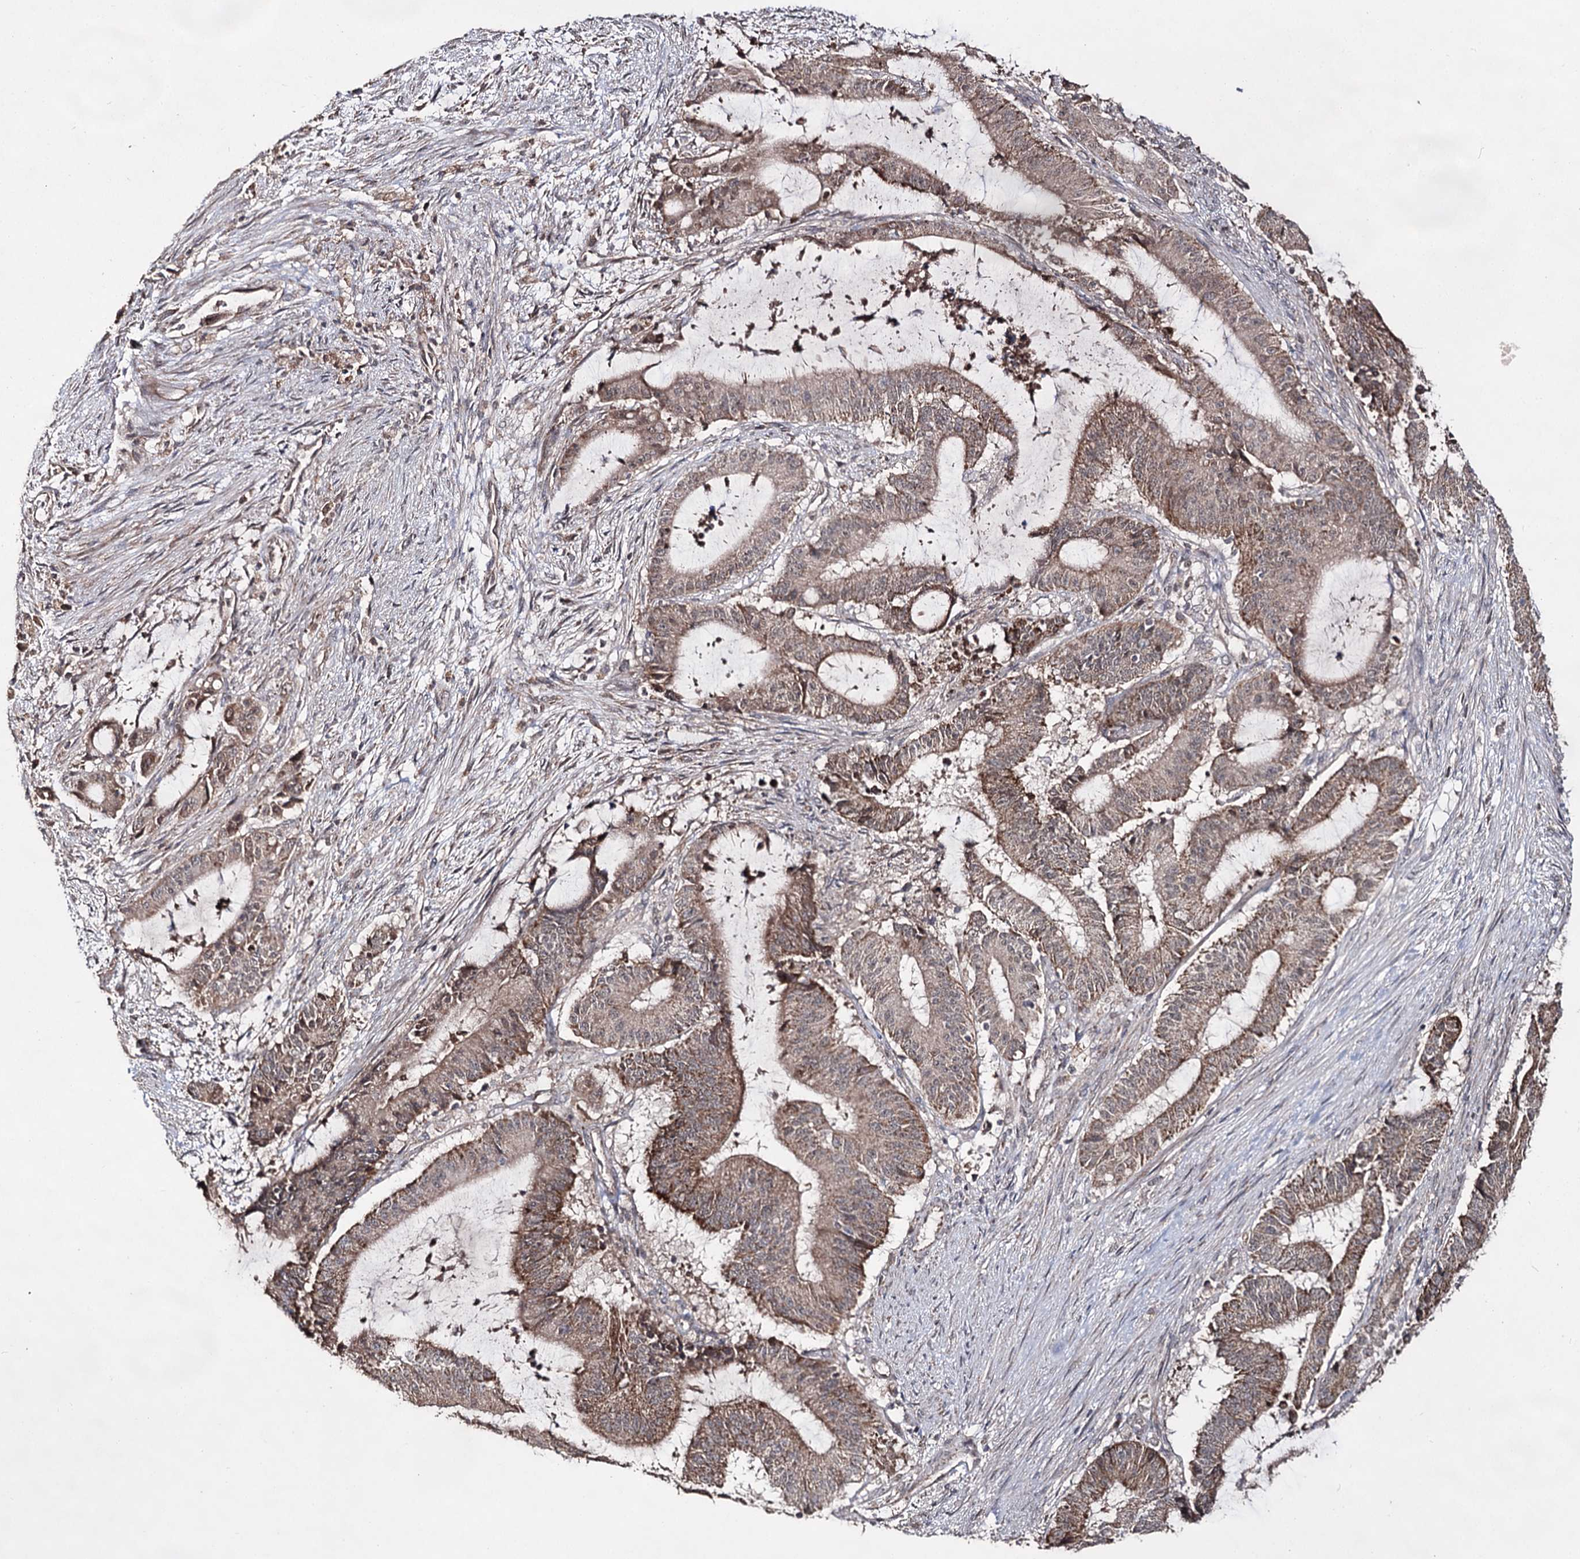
{"staining": {"intensity": "moderate", "quantity": ">75%", "location": "cytoplasmic/membranous"}, "tissue": "liver cancer", "cell_type": "Tumor cells", "image_type": "cancer", "snomed": [{"axis": "morphology", "description": "Normal tissue, NOS"}, {"axis": "morphology", "description": "Cholangiocarcinoma"}, {"axis": "topography", "description": "Liver"}, {"axis": "topography", "description": "Peripheral nerve tissue"}], "caption": "The photomicrograph exhibits staining of liver cancer (cholangiocarcinoma), revealing moderate cytoplasmic/membranous protein staining (brown color) within tumor cells. (Brightfield microscopy of DAB IHC at high magnification).", "gene": "ACTR6", "patient": {"sex": "female", "age": 73}}